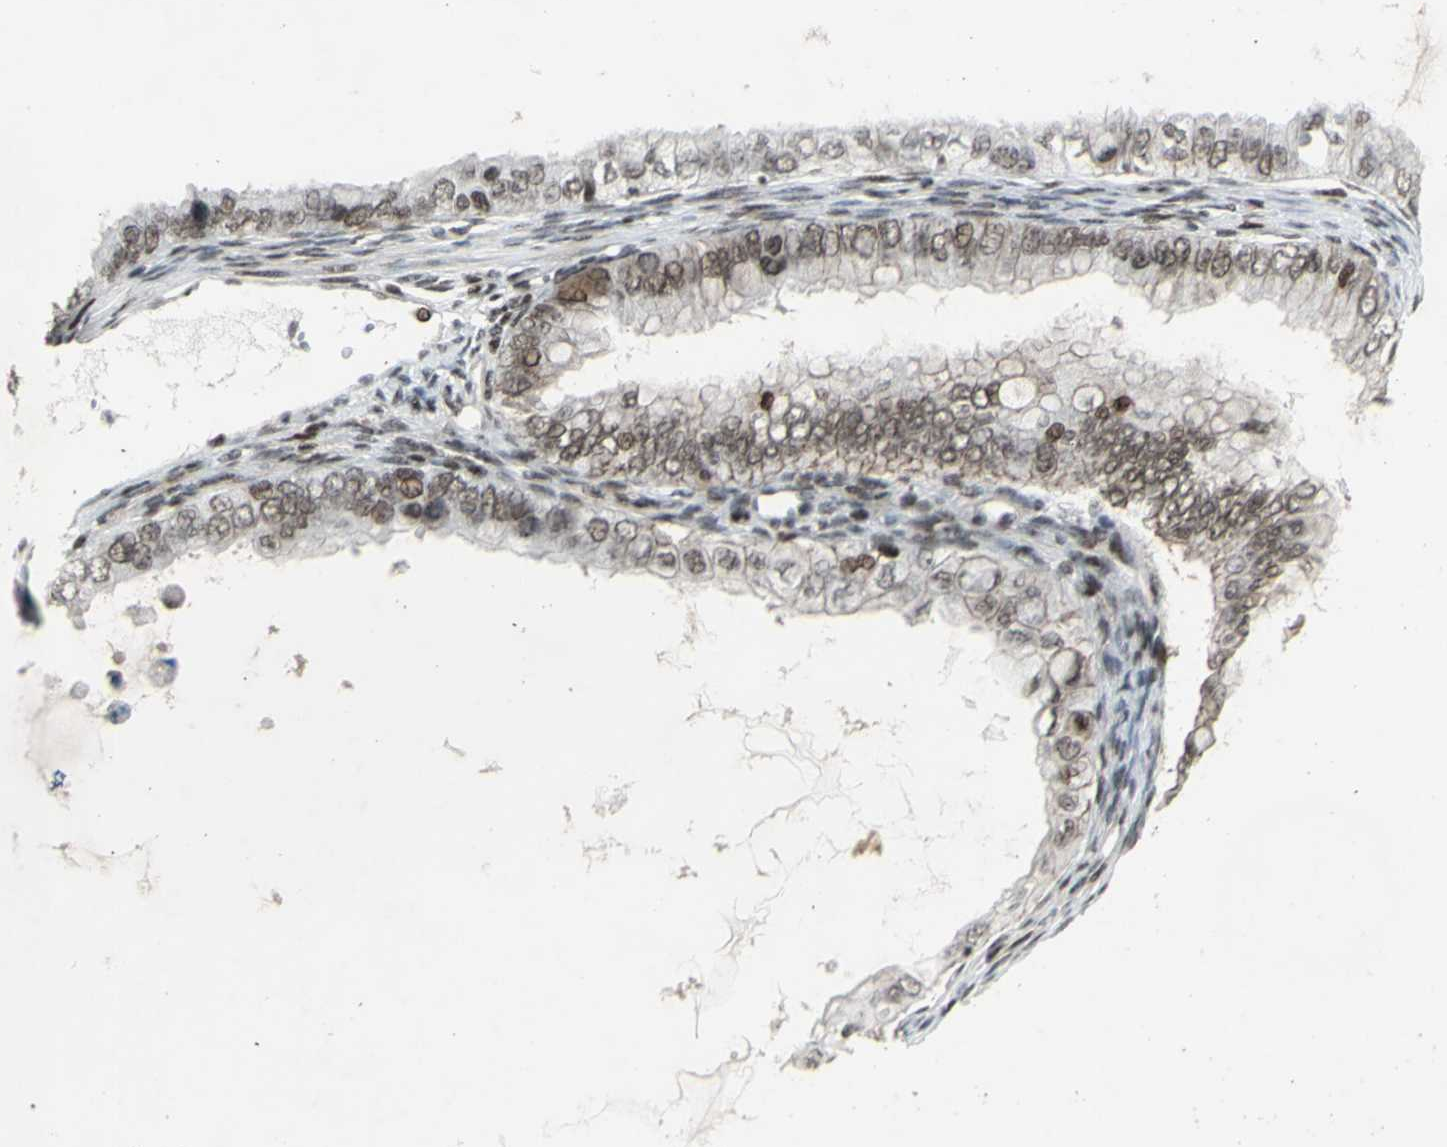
{"staining": {"intensity": "weak", "quantity": "25%-75%", "location": "nuclear"}, "tissue": "ovarian cancer", "cell_type": "Tumor cells", "image_type": "cancer", "snomed": [{"axis": "morphology", "description": "Cystadenocarcinoma, mucinous, NOS"}, {"axis": "topography", "description": "Ovary"}], "caption": "Ovarian mucinous cystadenocarcinoma stained with DAB IHC displays low levels of weak nuclear staining in approximately 25%-75% of tumor cells. (DAB (3,3'-diaminobenzidine) IHC, brown staining for protein, blue staining for nuclei).", "gene": "SUPT6H", "patient": {"sex": "female", "age": 80}}